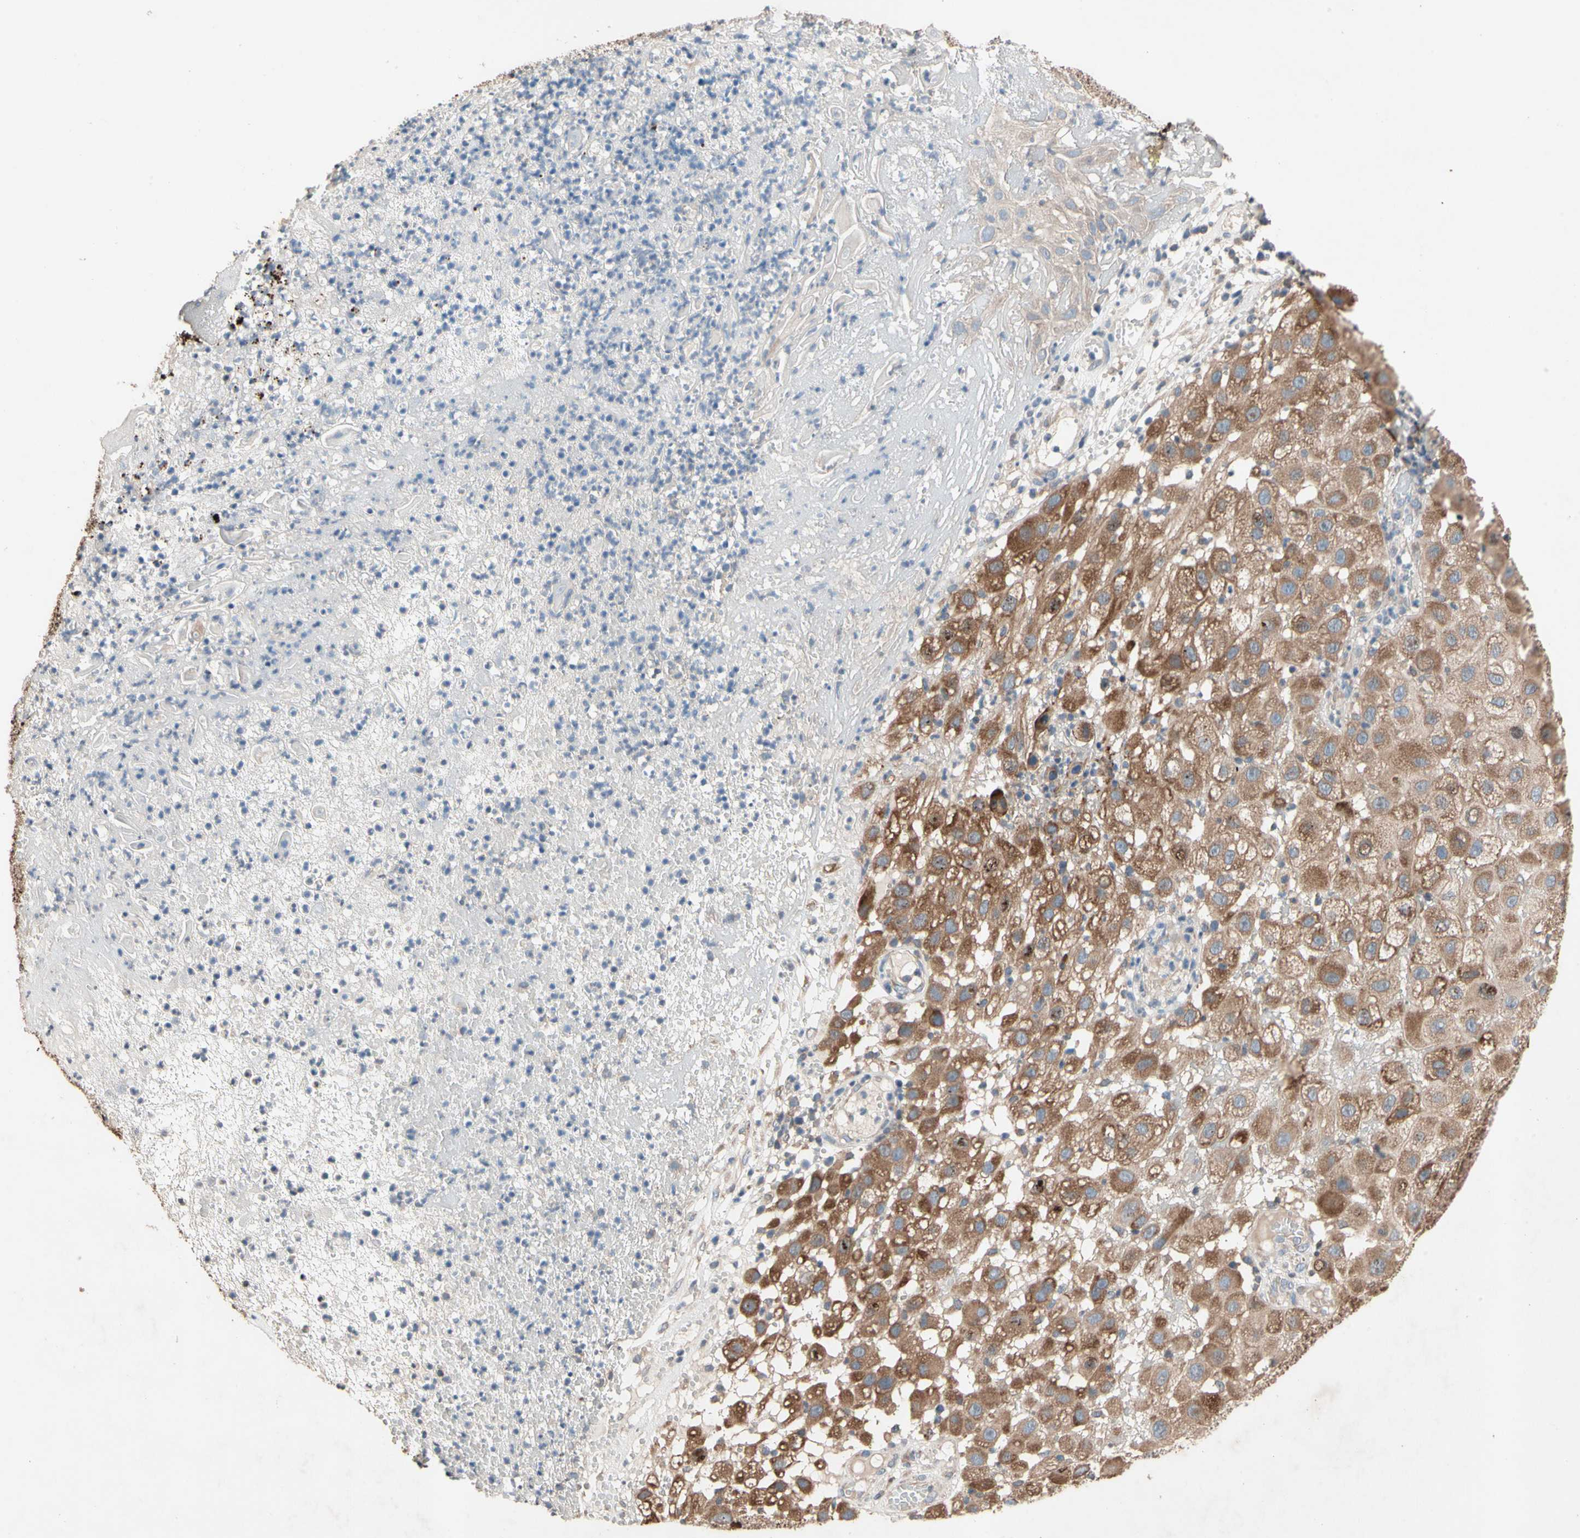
{"staining": {"intensity": "moderate", "quantity": ">75%", "location": "cytoplasmic/membranous"}, "tissue": "melanoma", "cell_type": "Tumor cells", "image_type": "cancer", "snomed": [{"axis": "morphology", "description": "Malignant melanoma, NOS"}, {"axis": "topography", "description": "Skin"}], "caption": "High-magnification brightfield microscopy of melanoma stained with DAB (3,3'-diaminobenzidine) (brown) and counterstained with hematoxylin (blue). tumor cells exhibit moderate cytoplasmic/membranous positivity is identified in about>75% of cells.", "gene": "PRDX4", "patient": {"sex": "female", "age": 81}}